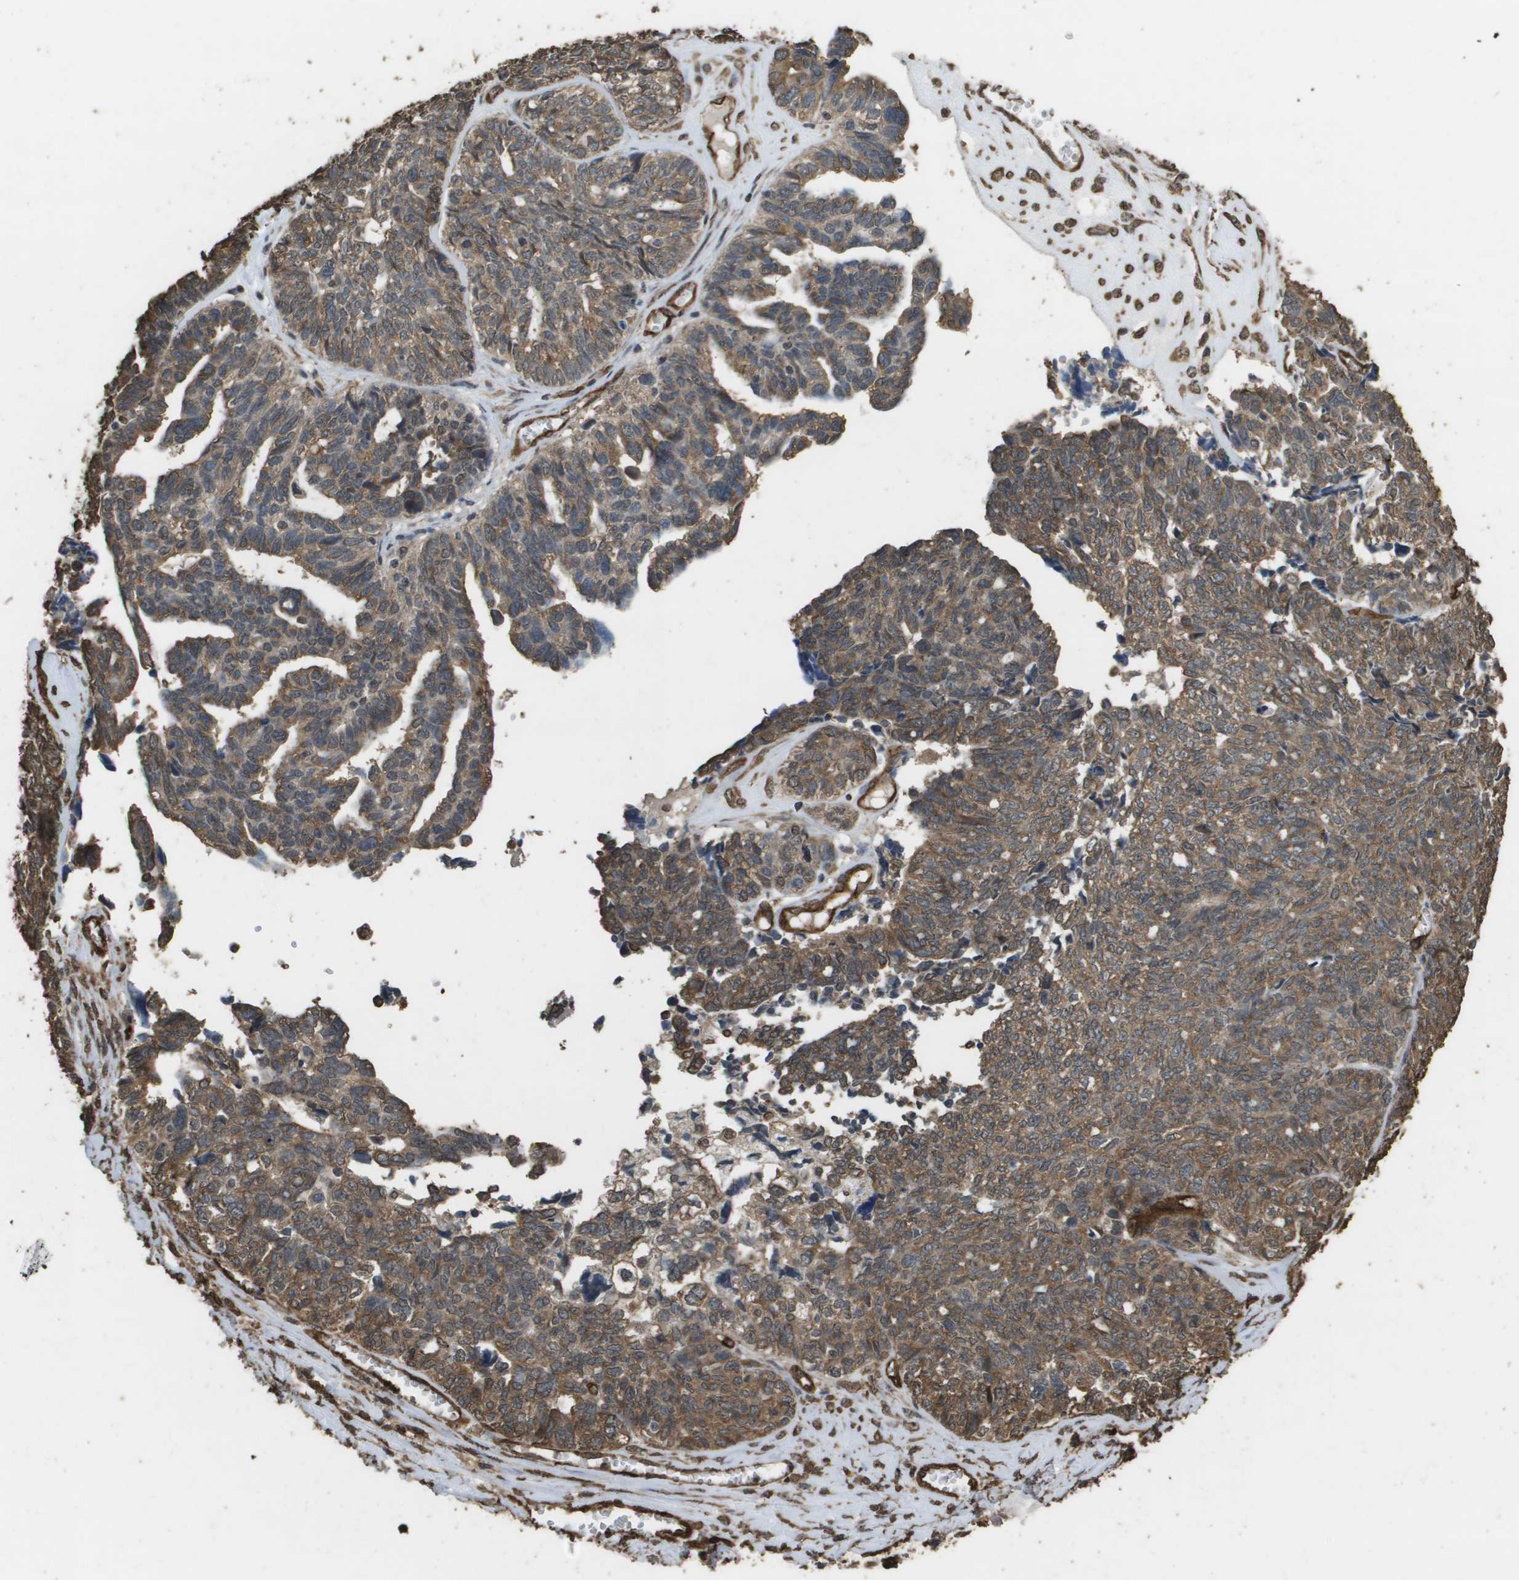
{"staining": {"intensity": "moderate", "quantity": ">75%", "location": "cytoplasmic/membranous"}, "tissue": "ovarian cancer", "cell_type": "Tumor cells", "image_type": "cancer", "snomed": [{"axis": "morphology", "description": "Cystadenocarcinoma, serous, NOS"}, {"axis": "topography", "description": "Ovary"}], "caption": "This is an image of immunohistochemistry staining of ovarian cancer (serous cystadenocarcinoma), which shows moderate staining in the cytoplasmic/membranous of tumor cells.", "gene": "AAMP", "patient": {"sex": "female", "age": 79}}